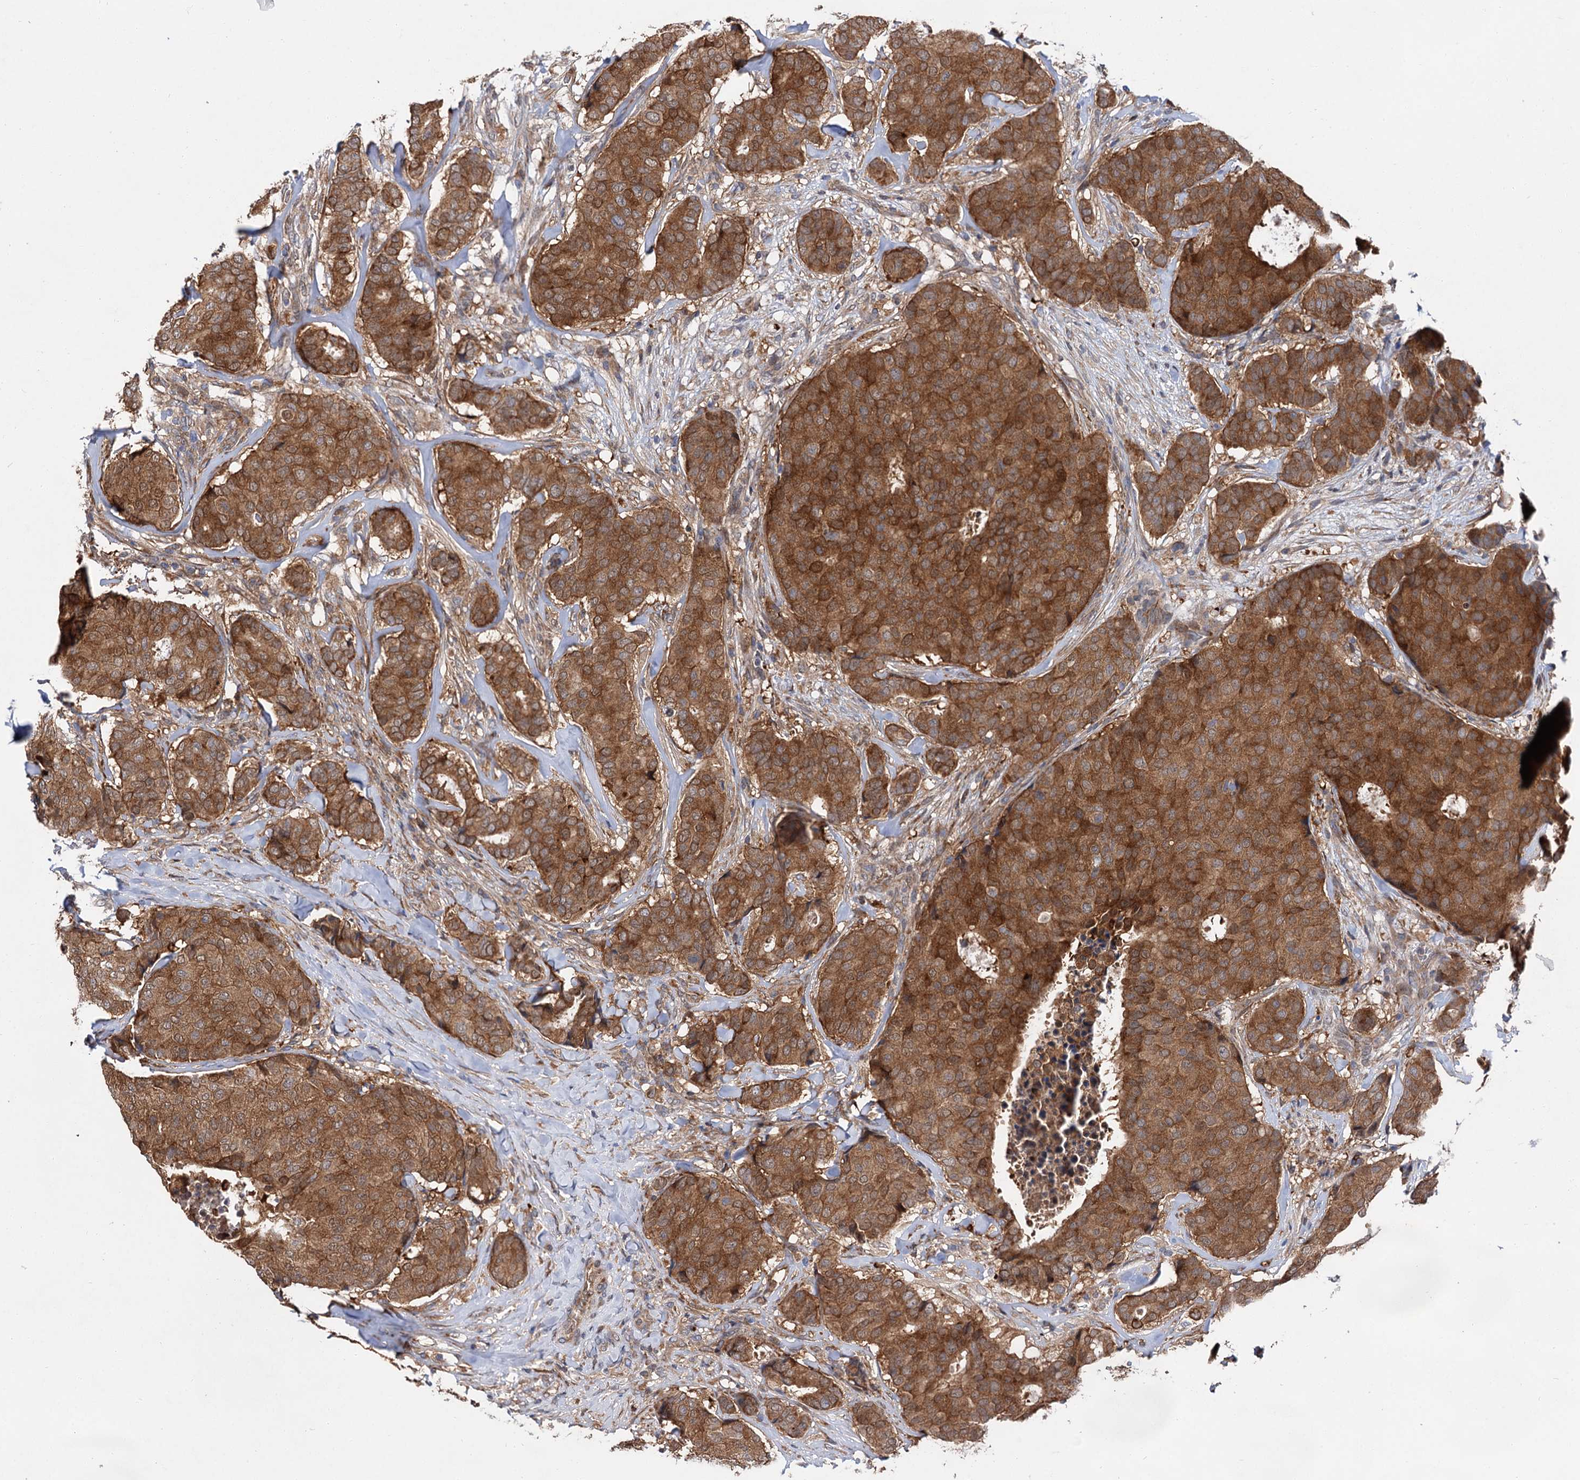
{"staining": {"intensity": "strong", "quantity": ">75%", "location": "cytoplasmic/membranous"}, "tissue": "breast cancer", "cell_type": "Tumor cells", "image_type": "cancer", "snomed": [{"axis": "morphology", "description": "Duct carcinoma"}, {"axis": "topography", "description": "Breast"}], "caption": "This micrograph demonstrates breast cancer (infiltrating ductal carcinoma) stained with IHC to label a protein in brown. The cytoplasmic/membranous of tumor cells show strong positivity for the protein. Nuclei are counter-stained blue.", "gene": "NAA25", "patient": {"sex": "female", "age": 75}}